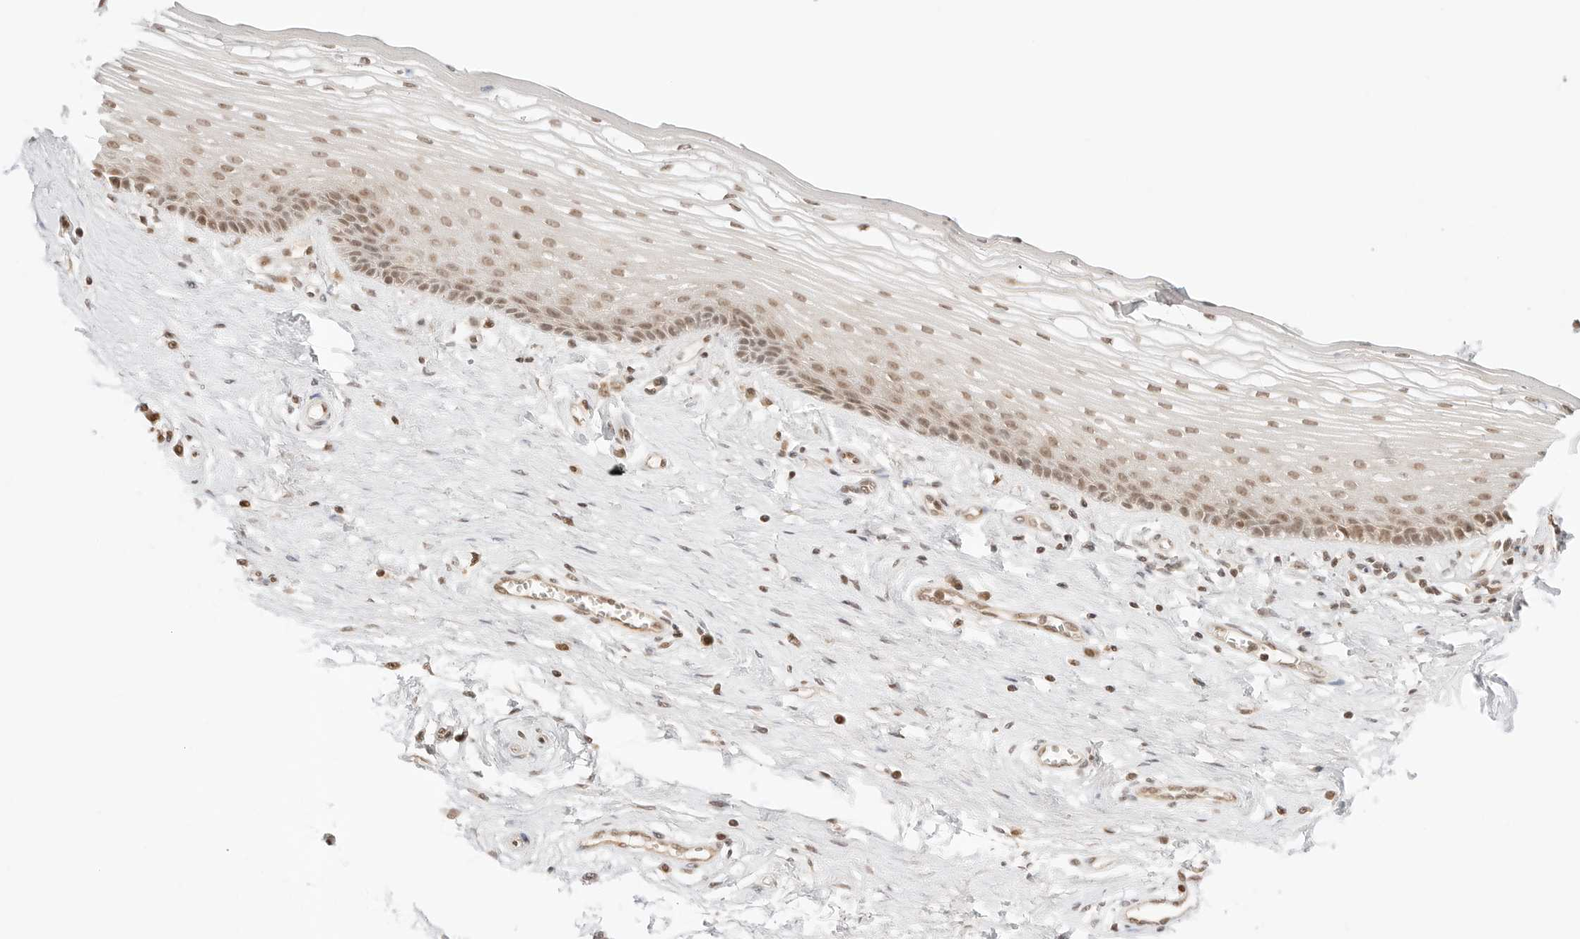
{"staining": {"intensity": "moderate", "quantity": ">75%", "location": "nuclear"}, "tissue": "vagina", "cell_type": "Squamous epithelial cells", "image_type": "normal", "snomed": [{"axis": "morphology", "description": "Normal tissue, NOS"}, {"axis": "topography", "description": "Vagina"}], "caption": "A micrograph of vagina stained for a protein shows moderate nuclear brown staining in squamous epithelial cells.", "gene": "RPS6KL1", "patient": {"sex": "female", "age": 46}}